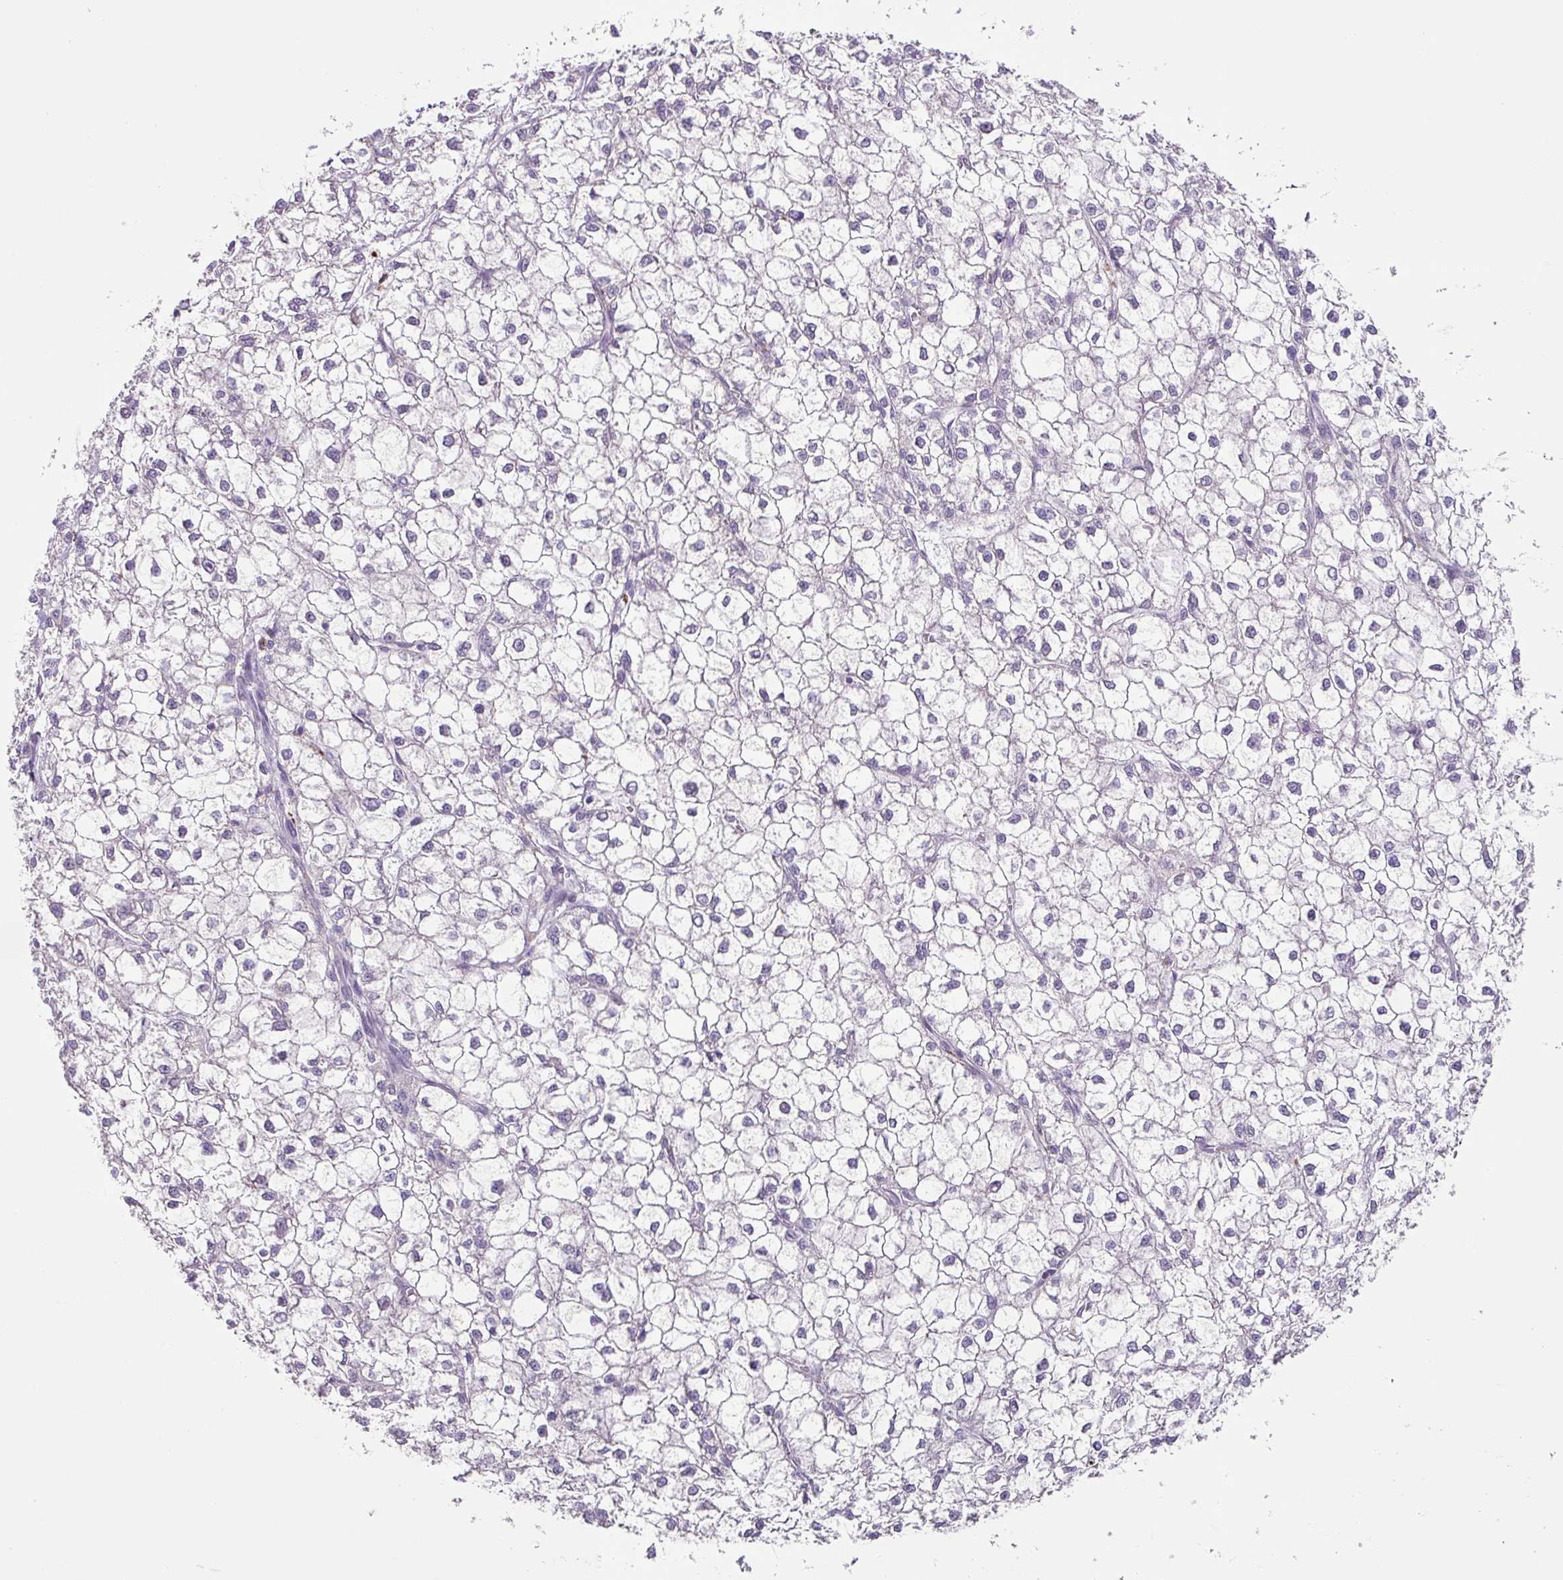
{"staining": {"intensity": "negative", "quantity": "none", "location": "none"}, "tissue": "liver cancer", "cell_type": "Tumor cells", "image_type": "cancer", "snomed": [{"axis": "morphology", "description": "Carcinoma, Hepatocellular, NOS"}, {"axis": "topography", "description": "Liver"}], "caption": "Tumor cells are negative for protein expression in human liver cancer.", "gene": "PLEKHH3", "patient": {"sex": "female", "age": 43}}